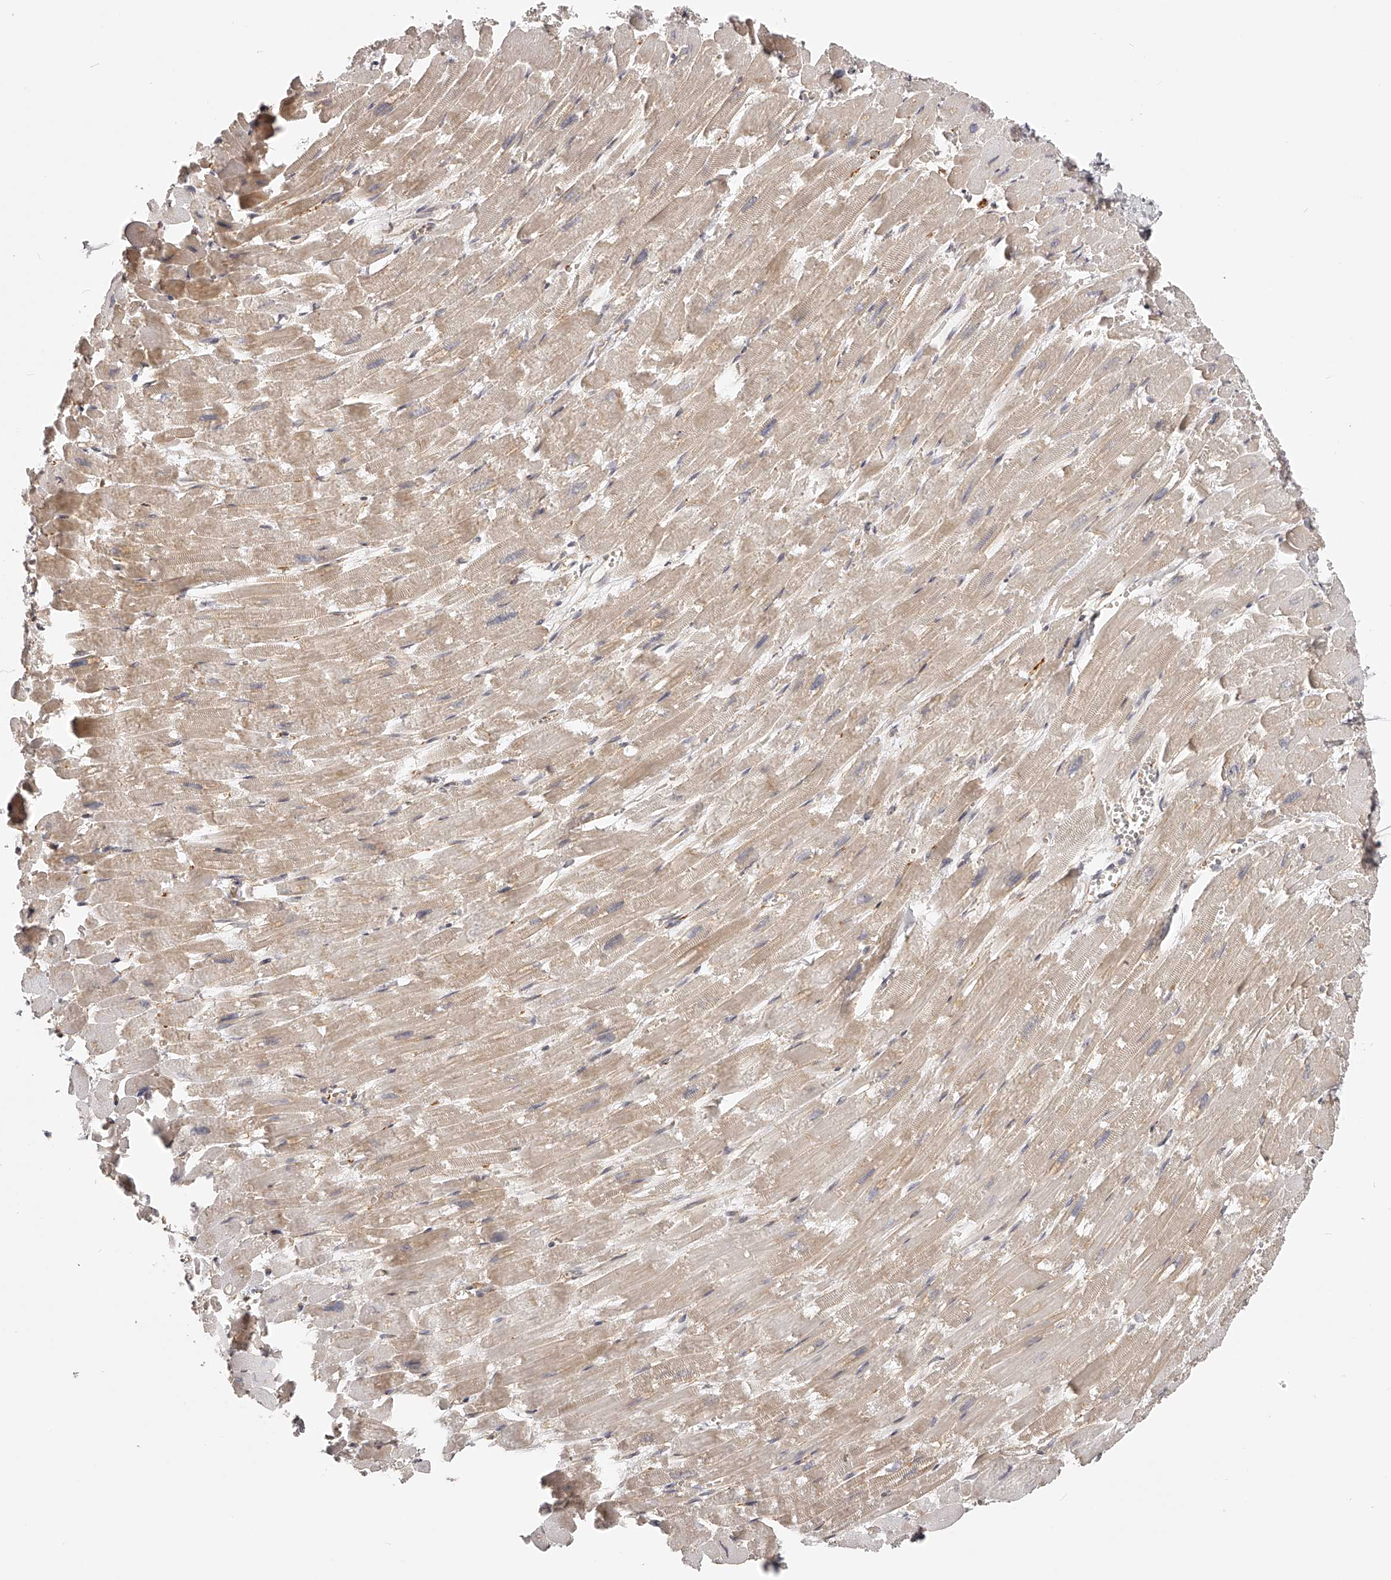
{"staining": {"intensity": "weak", "quantity": "25%-75%", "location": "cytoplasmic/membranous"}, "tissue": "heart muscle", "cell_type": "Cardiomyocytes", "image_type": "normal", "snomed": [{"axis": "morphology", "description": "Normal tissue, NOS"}, {"axis": "topography", "description": "Heart"}], "caption": "Immunohistochemical staining of benign human heart muscle reveals low levels of weak cytoplasmic/membranous positivity in about 25%-75% of cardiomyocytes.", "gene": "ZNF582", "patient": {"sex": "male", "age": 54}}